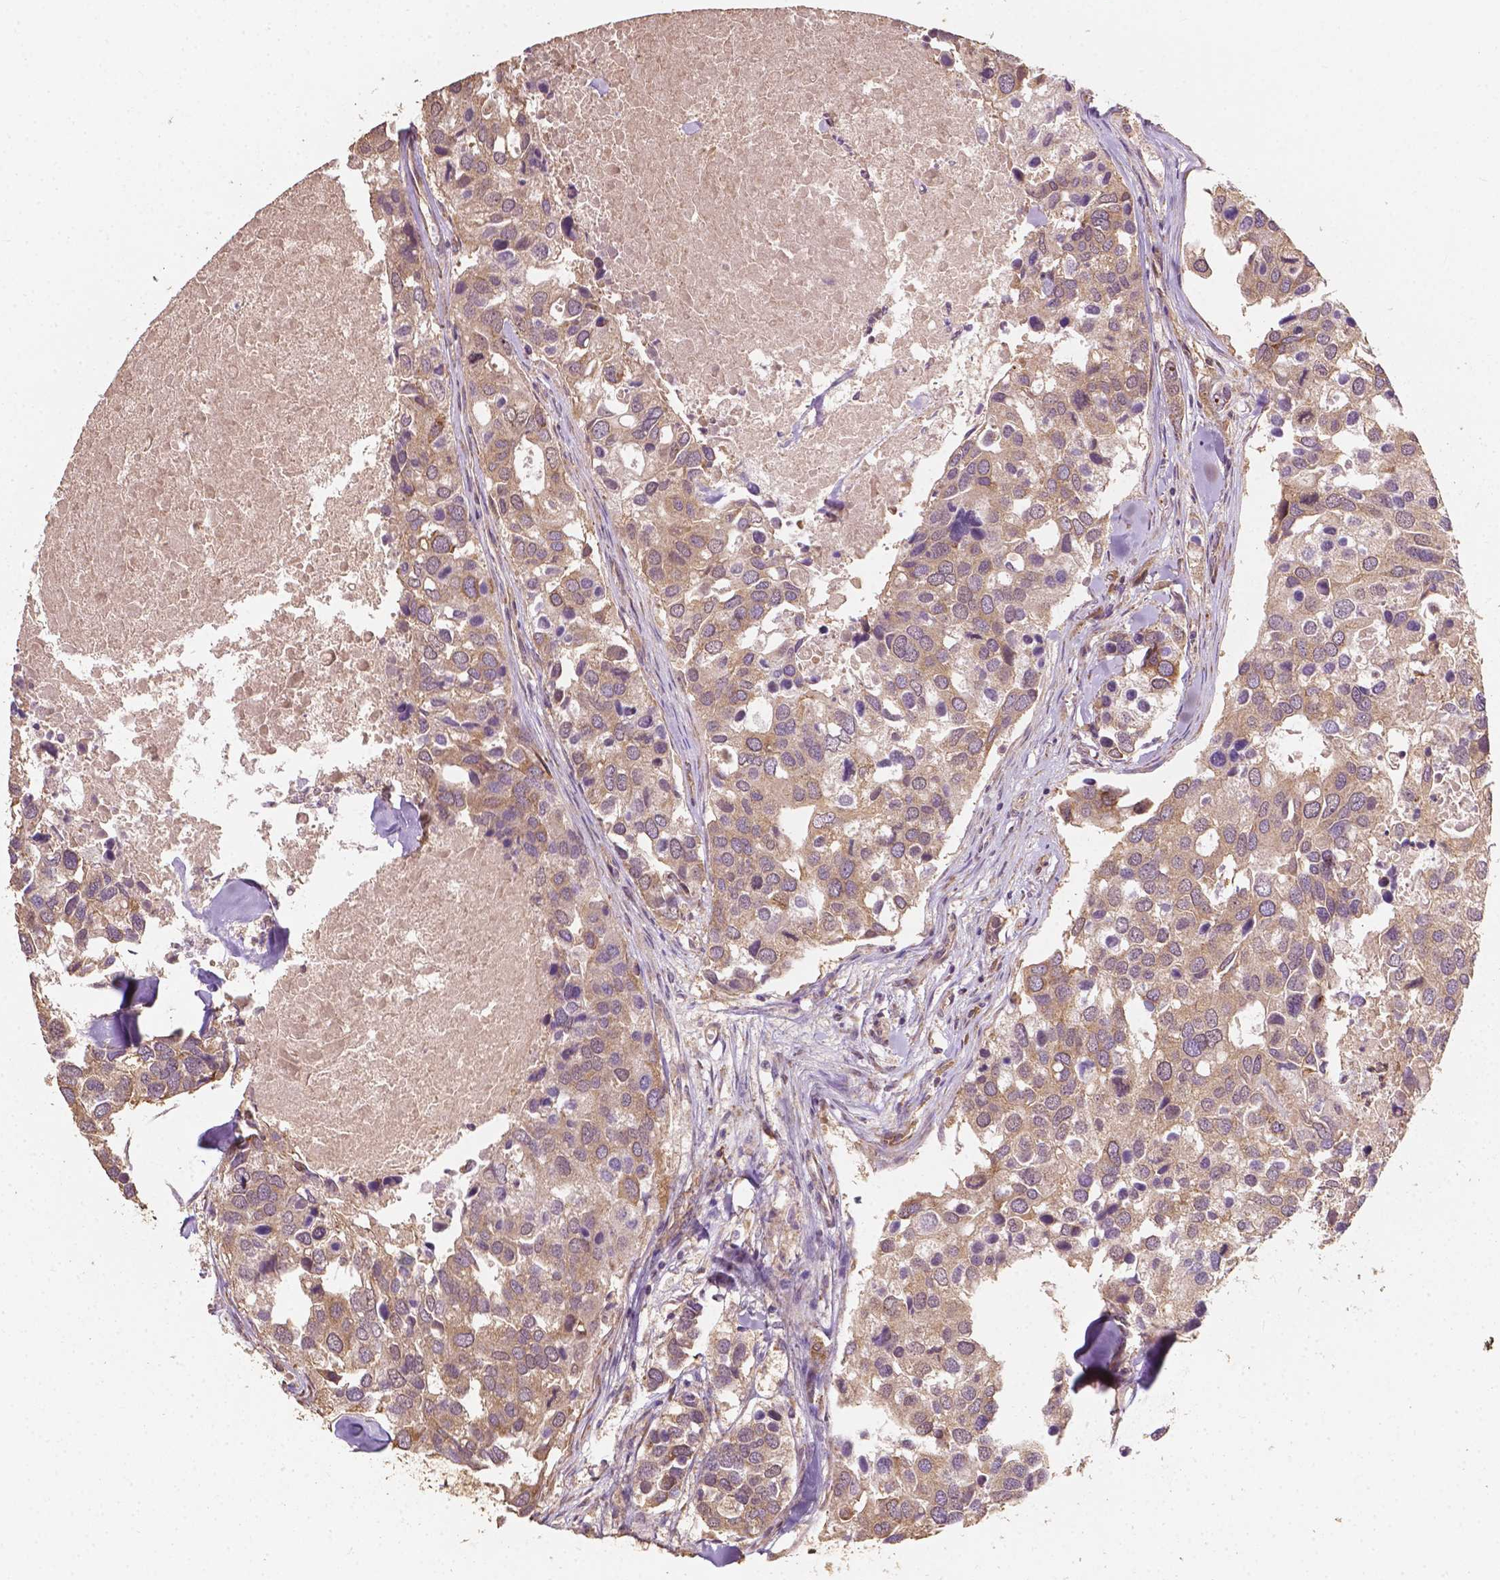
{"staining": {"intensity": "weak", "quantity": ">75%", "location": "cytoplasmic/membranous"}, "tissue": "breast cancer", "cell_type": "Tumor cells", "image_type": "cancer", "snomed": [{"axis": "morphology", "description": "Duct carcinoma"}, {"axis": "topography", "description": "Breast"}], "caption": "IHC photomicrograph of neoplastic tissue: human breast cancer stained using immunohistochemistry displays low levels of weak protein expression localized specifically in the cytoplasmic/membranous of tumor cells, appearing as a cytoplasmic/membranous brown color.", "gene": "G3BP1", "patient": {"sex": "female", "age": 83}}